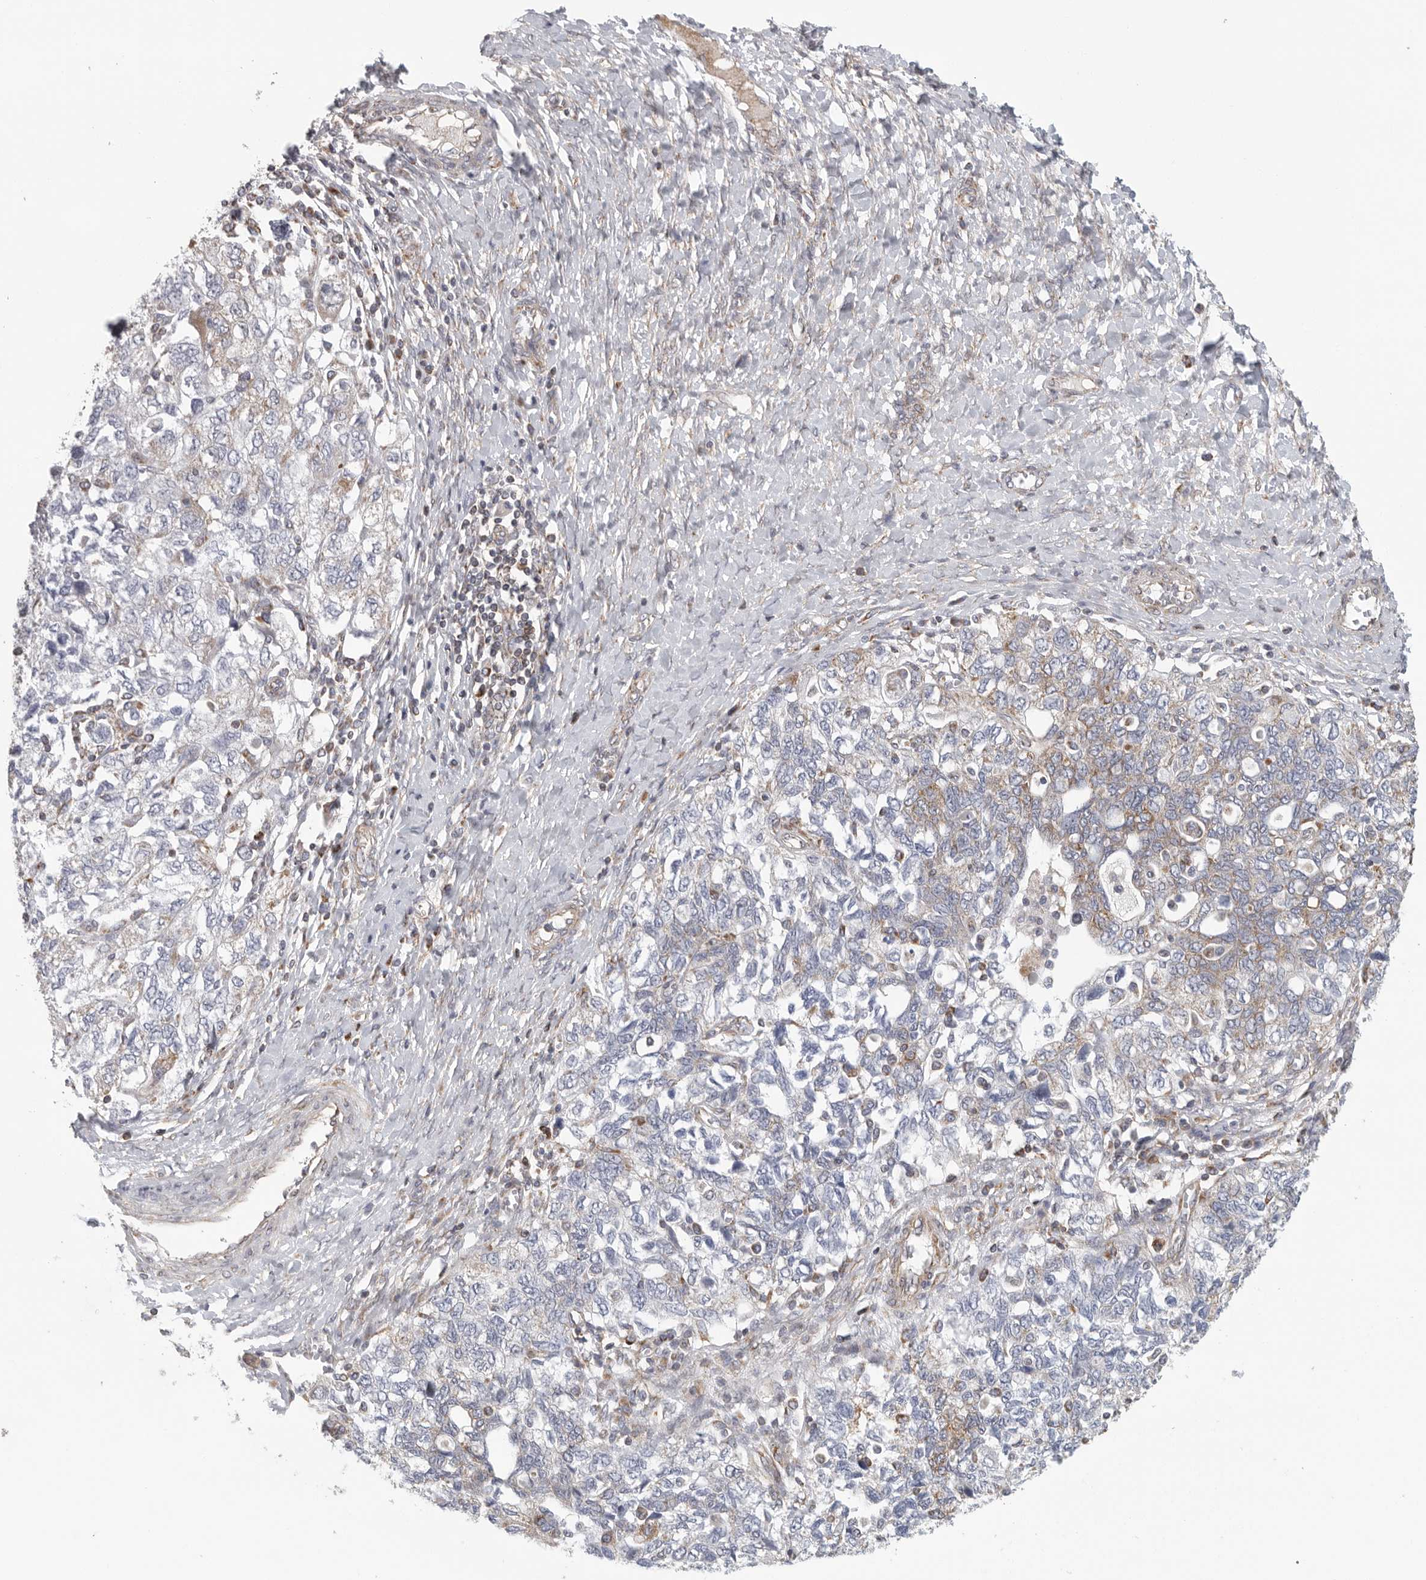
{"staining": {"intensity": "moderate", "quantity": "<25%", "location": "cytoplasmic/membranous"}, "tissue": "ovarian cancer", "cell_type": "Tumor cells", "image_type": "cancer", "snomed": [{"axis": "morphology", "description": "Carcinoma, NOS"}, {"axis": "morphology", "description": "Cystadenocarcinoma, serous, NOS"}, {"axis": "topography", "description": "Ovary"}], "caption": "Protein staining of ovarian cancer (carcinoma) tissue demonstrates moderate cytoplasmic/membranous staining in approximately <25% of tumor cells.", "gene": "FKBP8", "patient": {"sex": "female", "age": 69}}